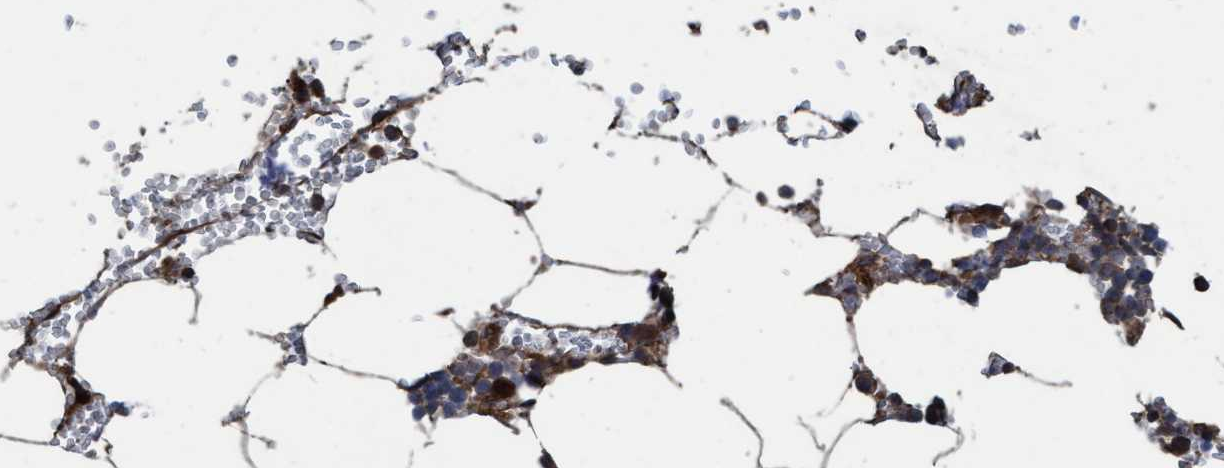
{"staining": {"intensity": "moderate", "quantity": "25%-75%", "location": "cytoplasmic/membranous"}, "tissue": "bone marrow", "cell_type": "Hematopoietic cells", "image_type": "normal", "snomed": [{"axis": "morphology", "description": "Normal tissue, NOS"}, {"axis": "topography", "description": "Bone marrow"}], "caption": "Immunohistochemical staining of unremarkable human bone marrow displays 25%-75% levels of moderate cytoplasmic/membranous protein positivity in about 25%-75% of hematopoietic cells.", "gene": "GGT6", "patient": {"sex": "male", "age": 70}}